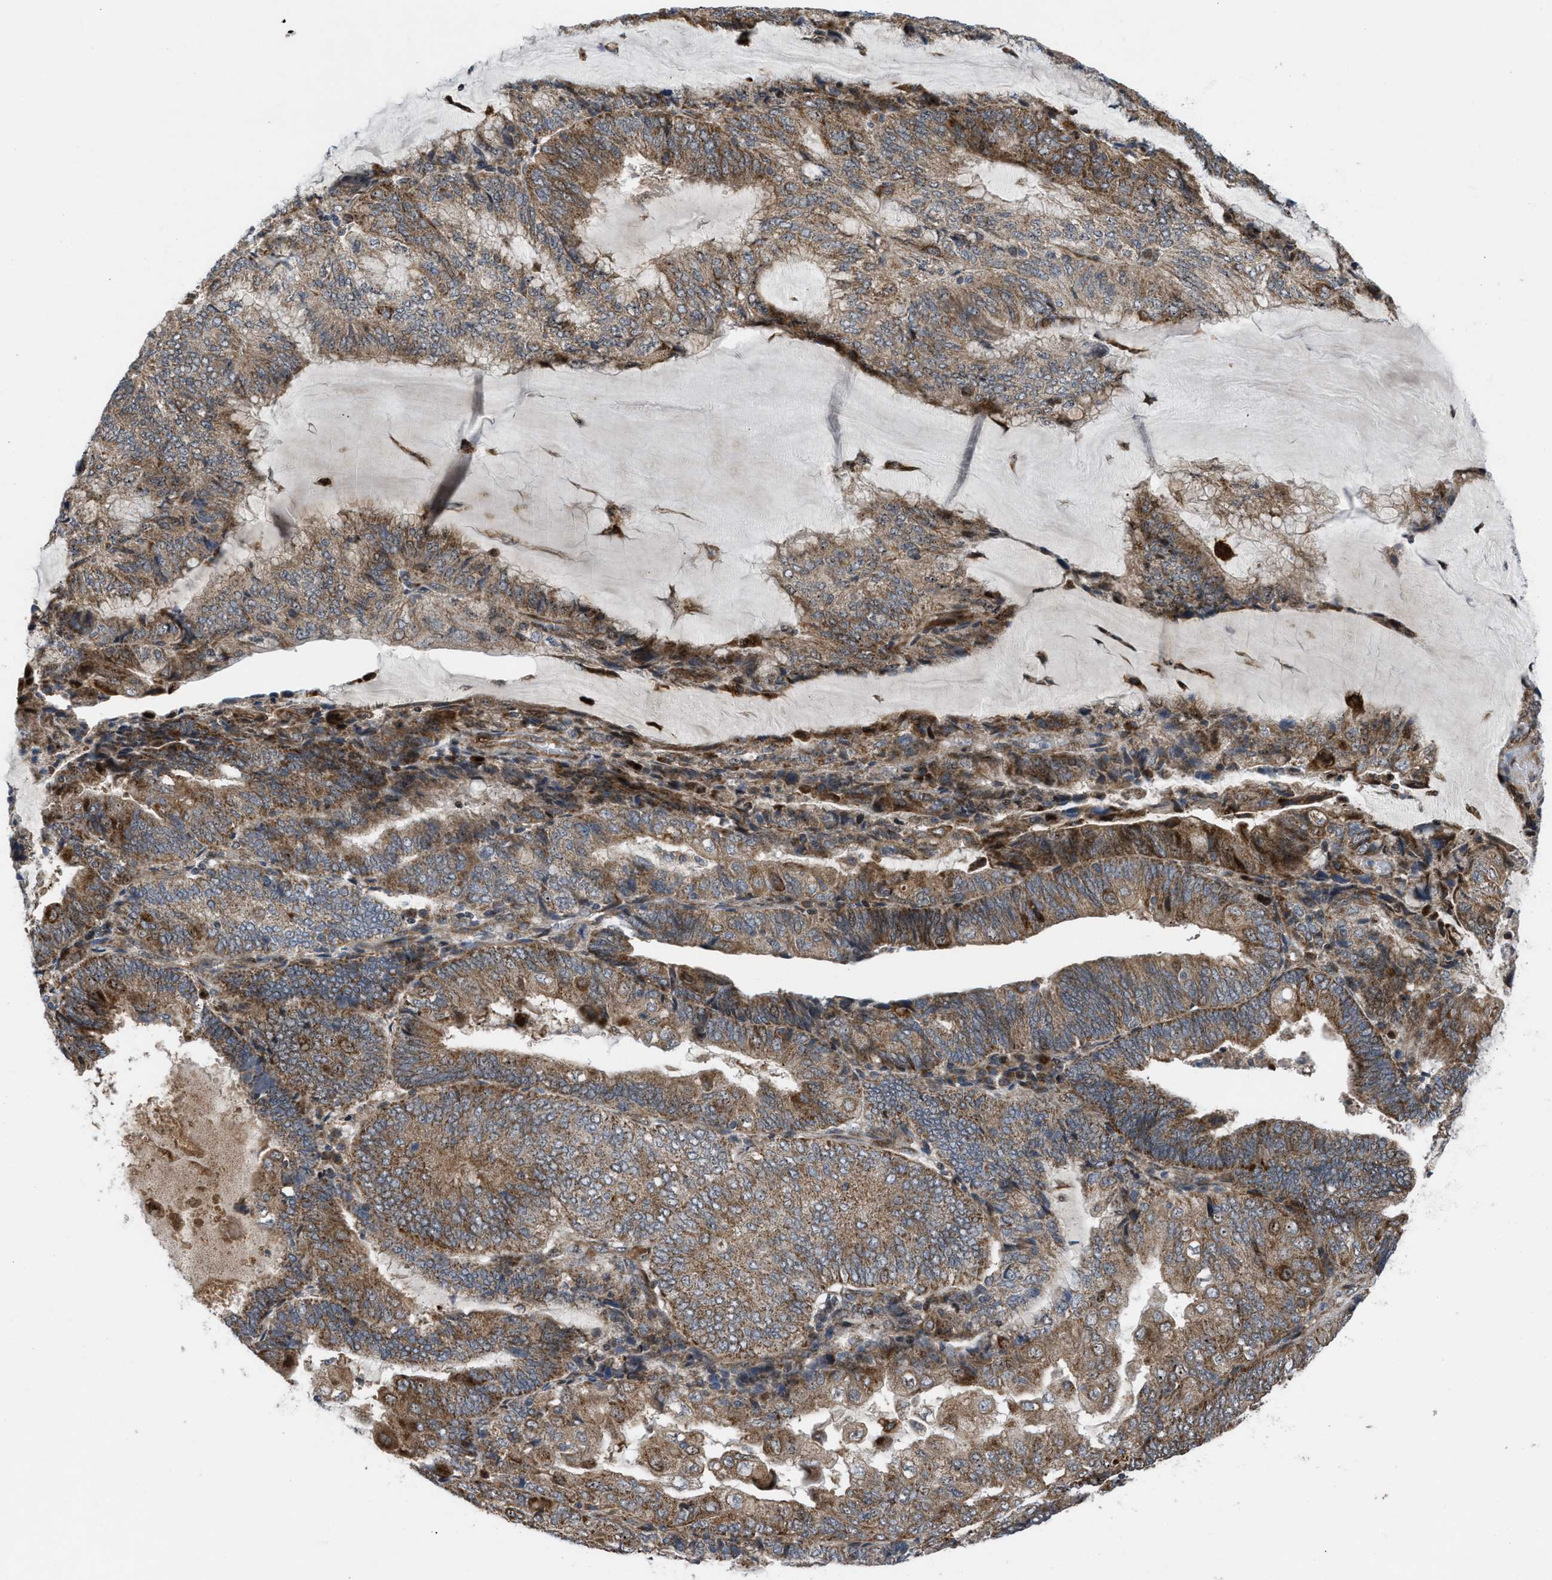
{"staining": {"intensity": "moderate", "quantity": ">75%", "location": "cytoplasmic/membranous"}, "tissue": "endometrial cancer", "cell_type": "Tumor cells", "image_type": "cancer", "snomed": [{"axis": "morphology", "description": "Adenocarcinoma, NOS"}, {"axis": "topography", "description": "Endometrium"}], "caption": "Immunohistochemistry of human endometrial cancer displays medium levels of moderate cytoplasmic/membranous expression in about >75% of tumor cells. The protein of interest is shown in brown color, while the nuclei are stained blue.", "gene": "AP3M2", "patient": {"sex": "female", "age": 81}}